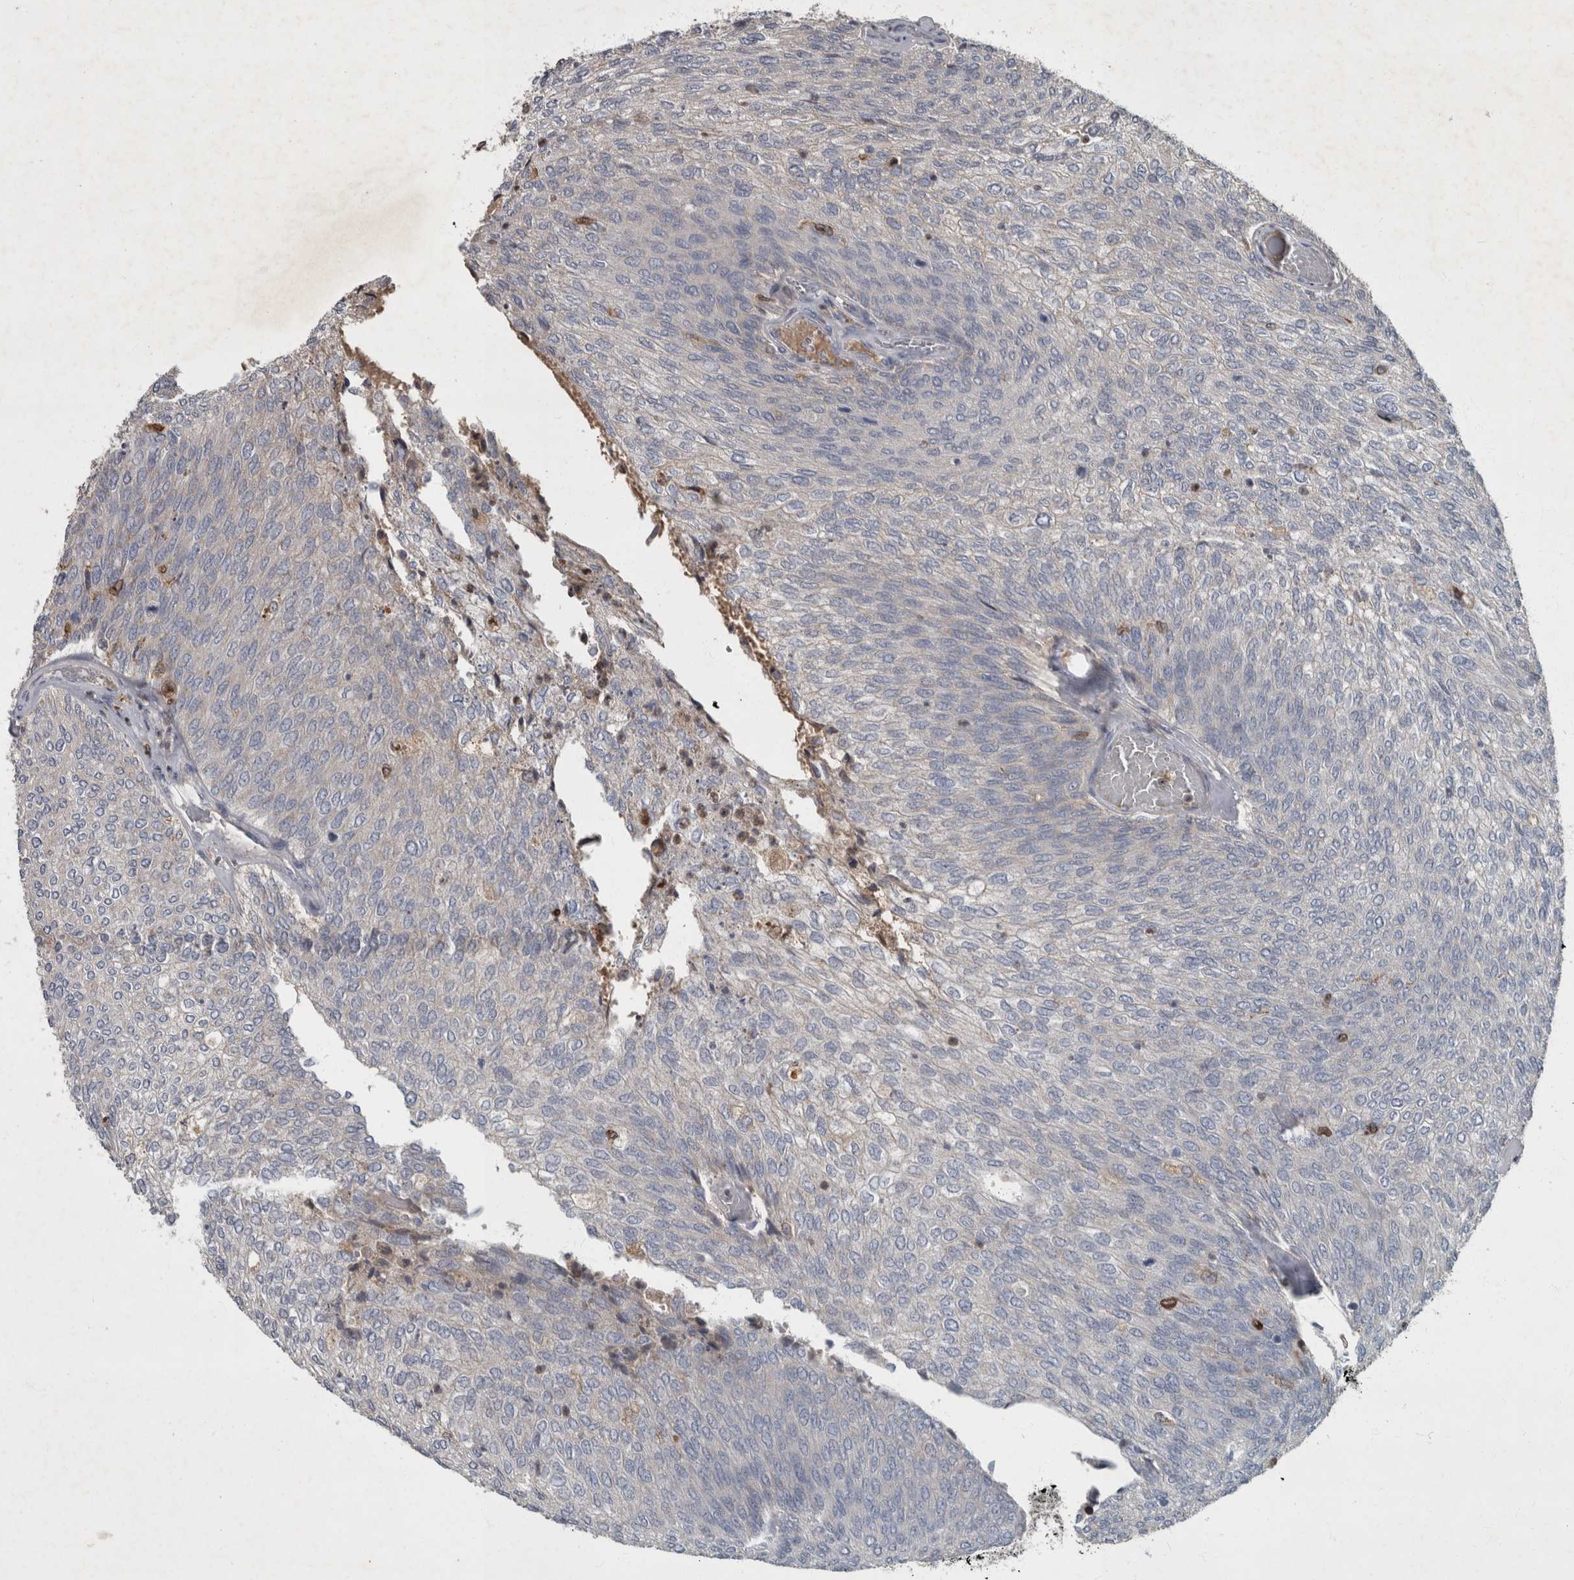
{"staining": {"intensity": "negative", "quantity": "none", "location": "none"}, "tissue": "urothelial cancer", "cell_type": "Tumor cells", "image_type": "cancer", "snomed": [{"axis": "morphology", "description": "Urothelial carcinoma, Low grade"}, {"axis": "topography", "description": "Urinary bladder"}], "caption": "Histopathology image shows no protein staining in tumor cells of urothelial cancer tissue. (DAB IHC visualized using brightfield microscopy, high magnification).", "gene": "PPP1R3C", "patient": {"sex": "female", "age": 79}}